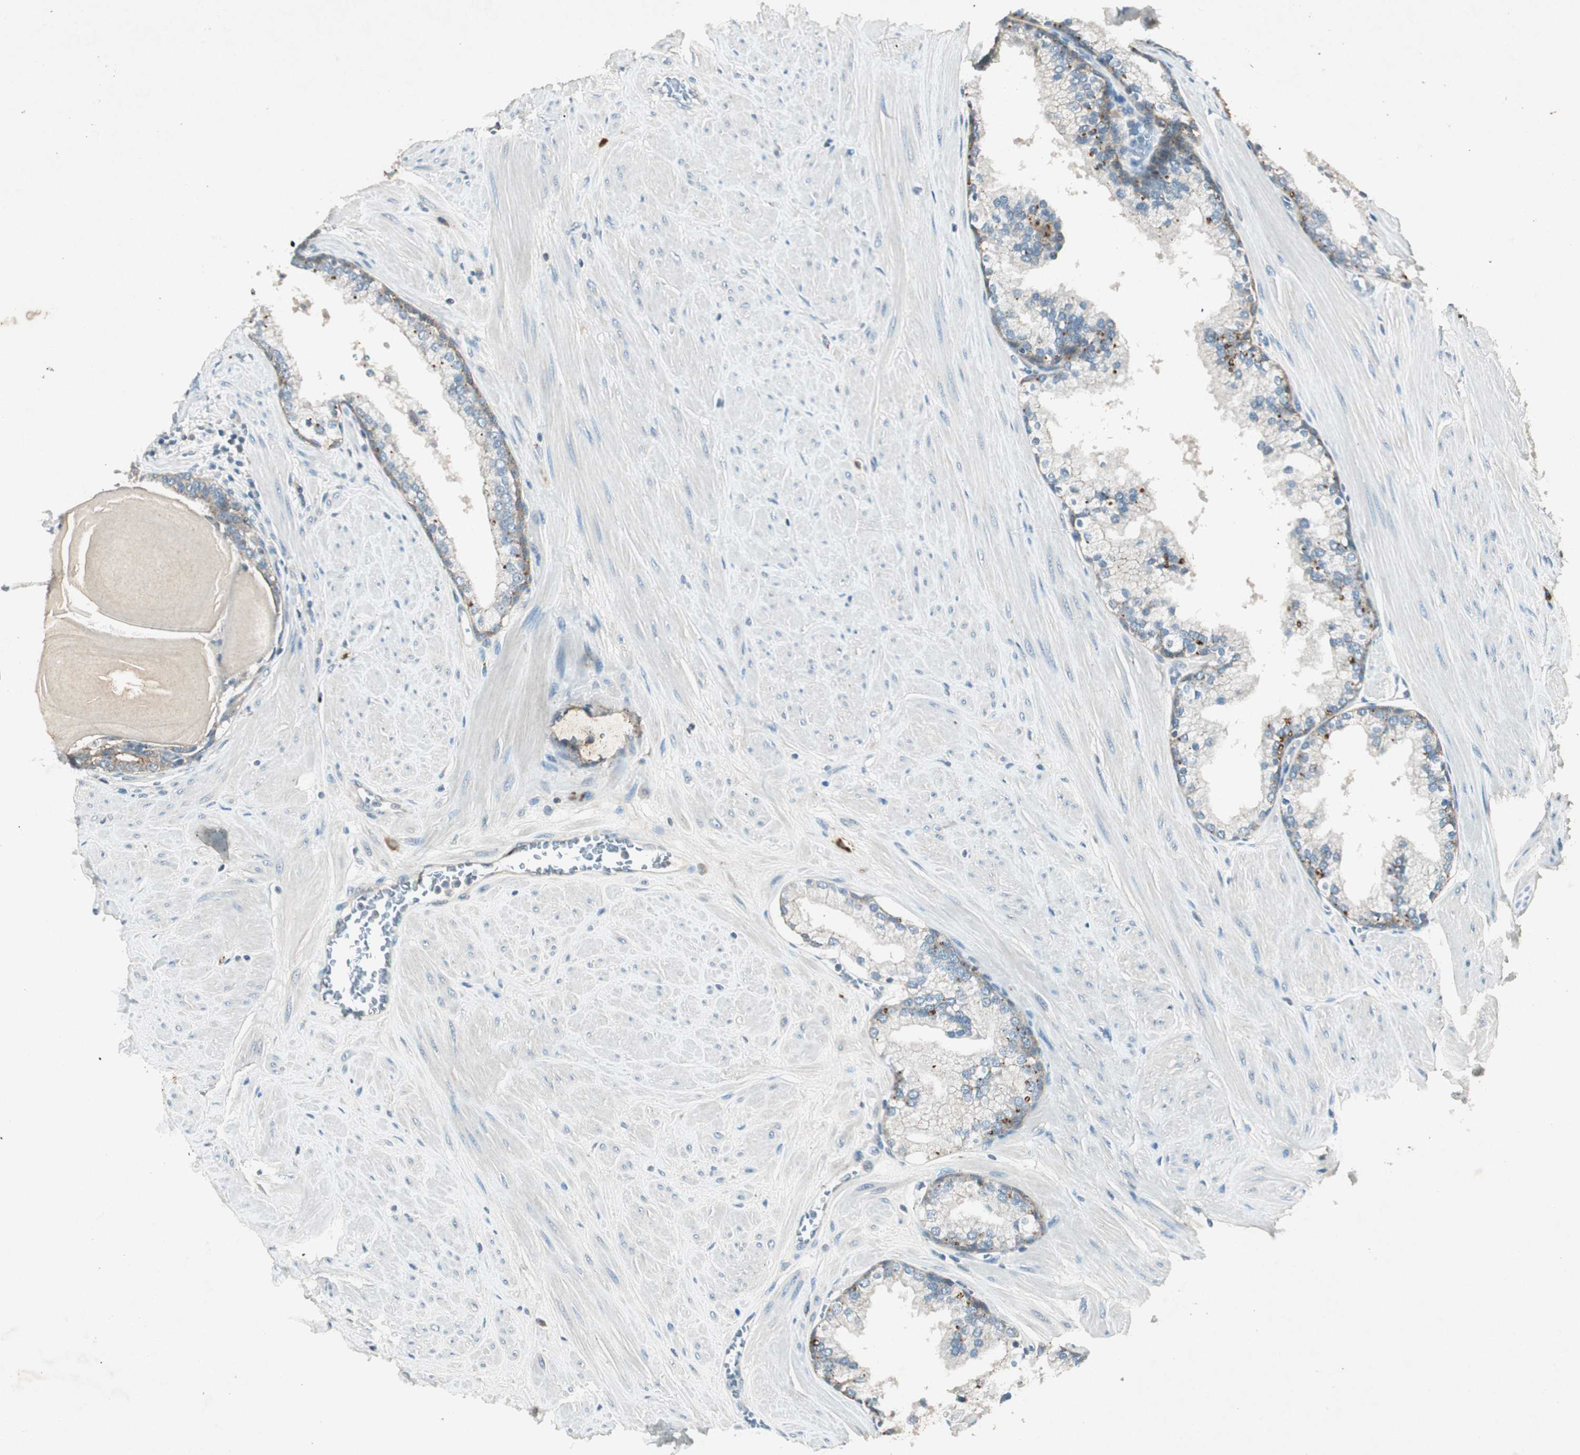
{"staining": {"intensity": "weak", "quantity": "25%-75%", "location": "cytoplasmic/membranous"}, "tissue": "prostate", "cell_type": "Glandular cells", "image_type": "normal", "snomed": [{"axis": "morphology", "description": "Normal tissue, NOS"}, {"axis": "topography", "description": "Prostate"}], "caption": "This micrograph displays immunohistochemistry staining of normal human prostate, with low weak cytoplasmic/membranous staining in about 25%-75% of glandular cells.", "gene": "NKAIN1", "patient": {"sex": "male", "age": 51}}